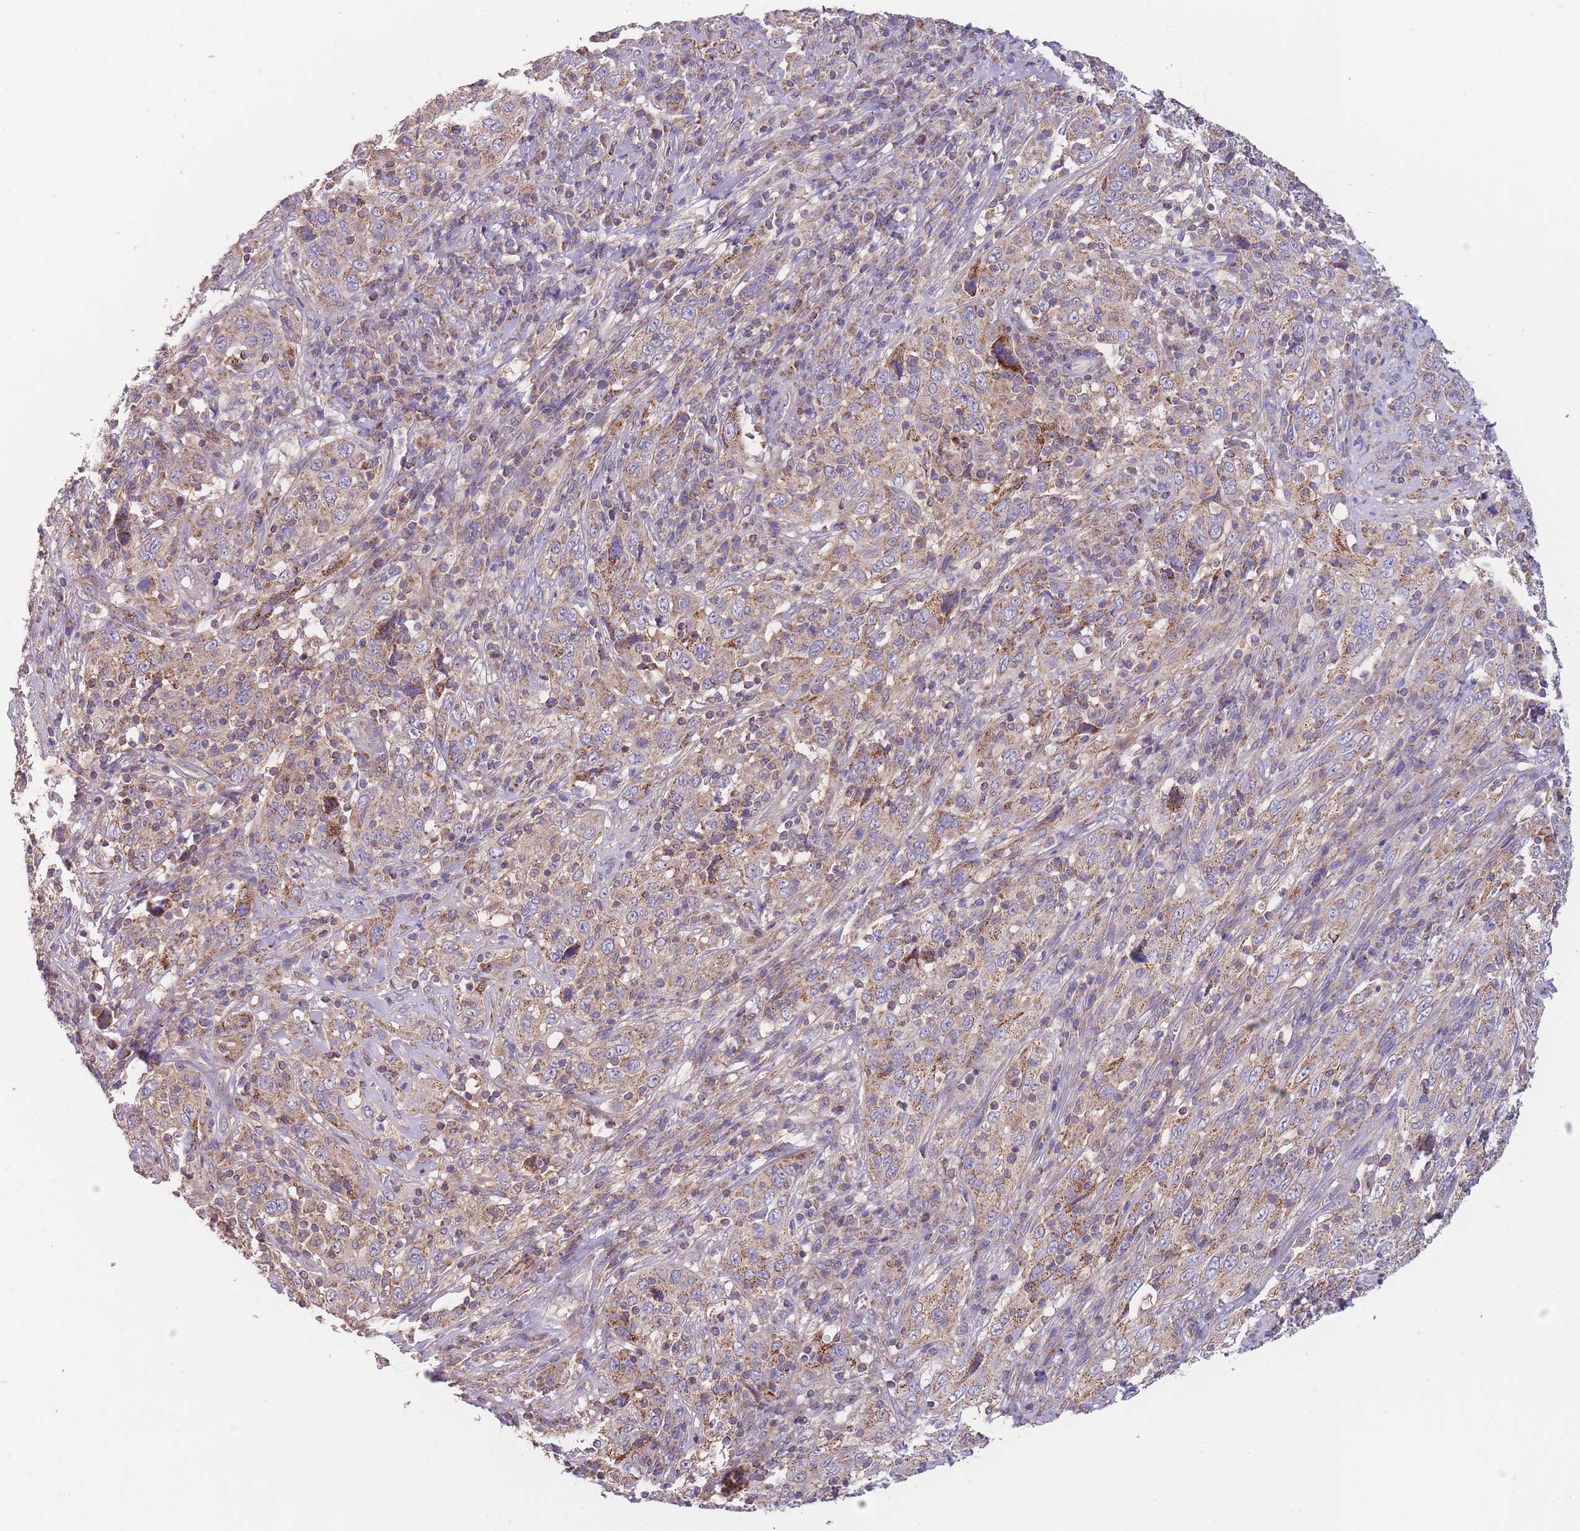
{"staining": {"intensity": "moderate", "quantity": "25%-75%", "location": "cytoplasmic/membranous"}, "tissue": "cervical cancer", "cell_type": "Tumor cells", "image_type": "cancer", "snomed": [{"axis": "morphology", "description": "Squamous cell carcinoma, NOS"}, {"axis": "topography", "description": "Cervix"}], "caption": "A brown stain highlights moderate cytoplasmic/membranous positivity of a protein in human squamous cell carcinoma (cervical) tumor cells.", "gene": "SLC25A42", "patient": {"sex": "female", "age": 46}}